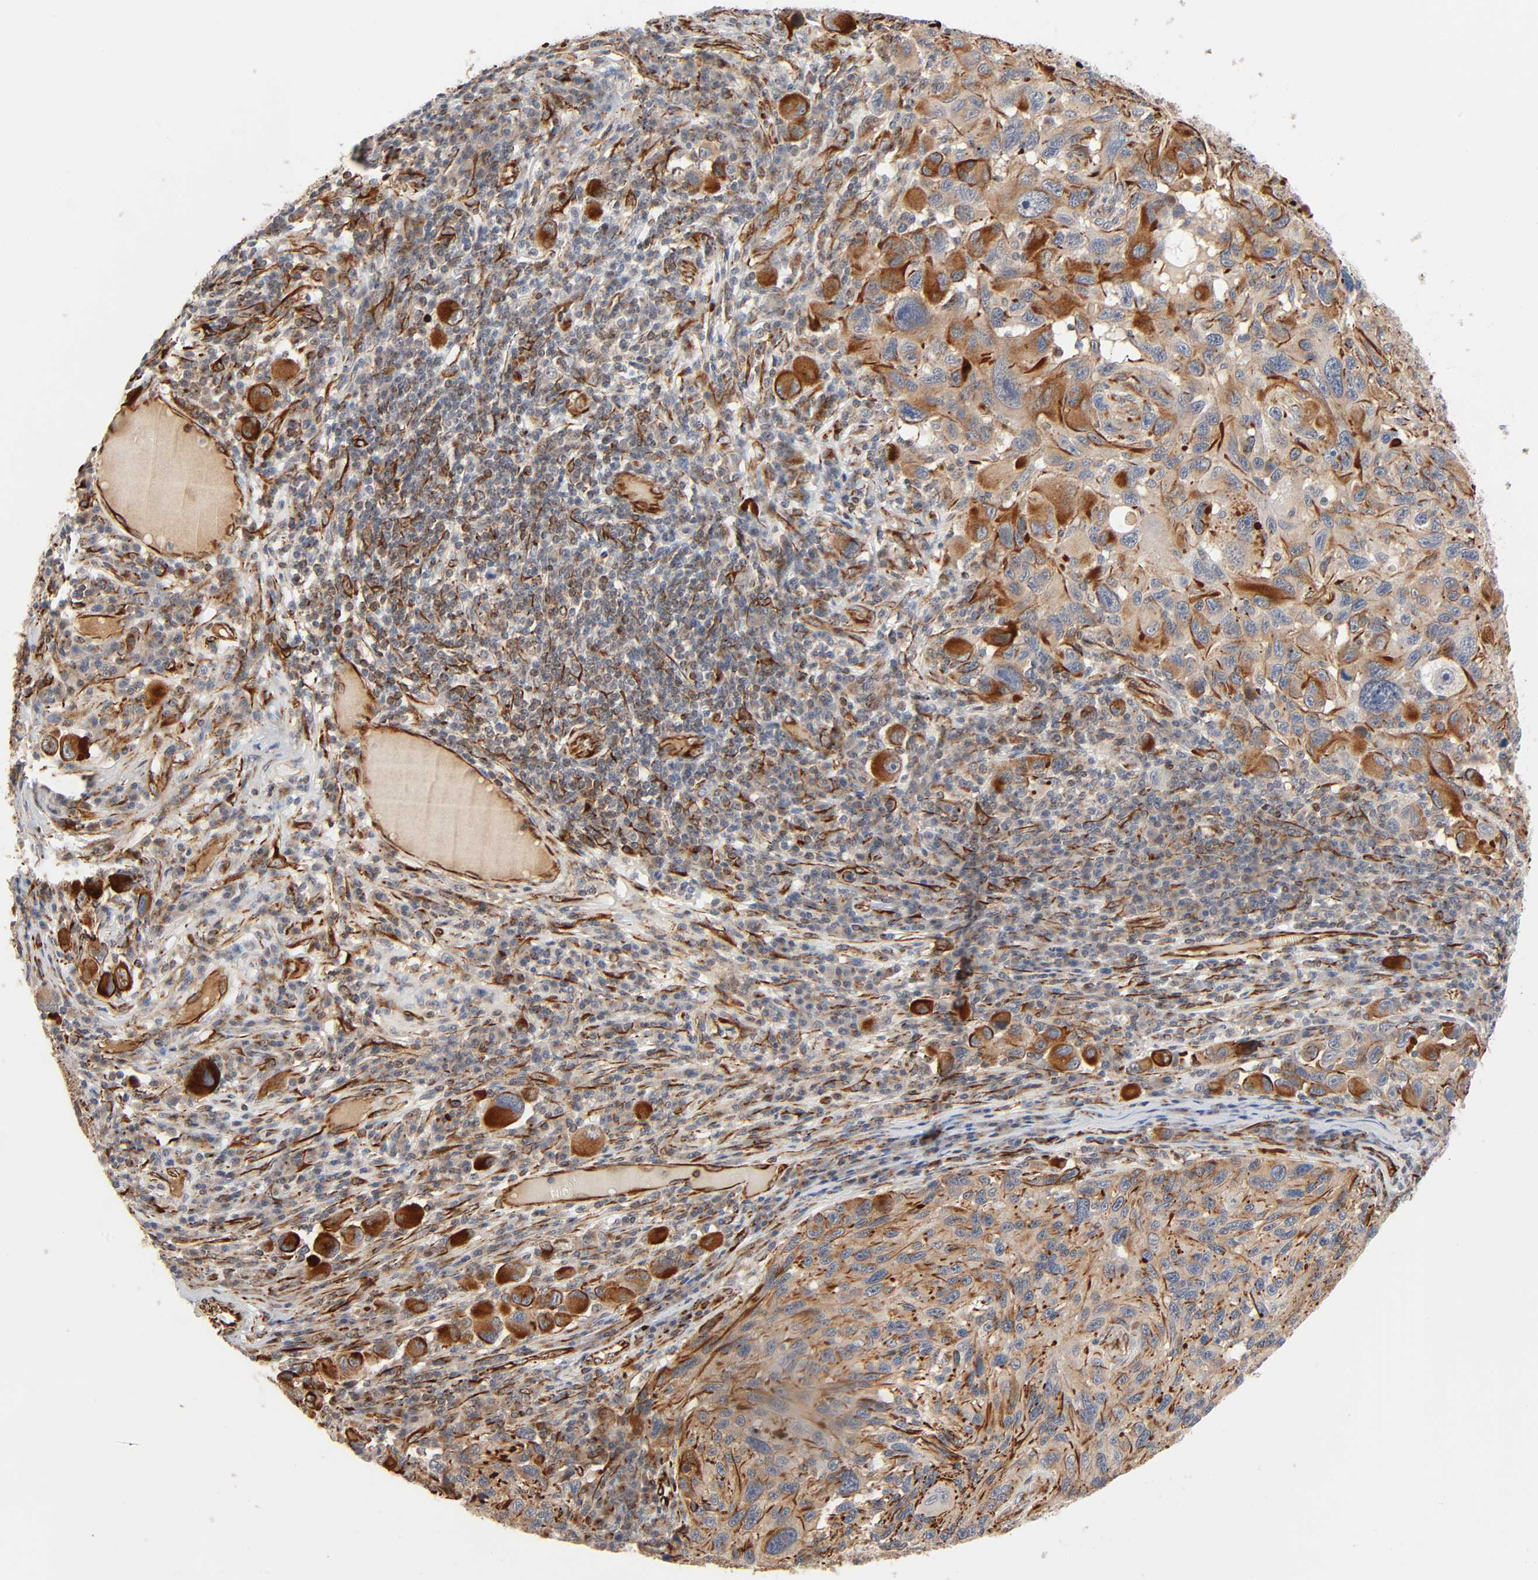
{"staining": {"intensity": "moderate", "quantity": ">75%", "location": "cytoplasmic/membranous"}, "tissue": "melanoma", "cell_type": "Tumor cells", "image_type": "cancer", "snomed": [{"axis": "morphology", "description": "Malignant melanoma, NOS"}, {"axis": "topography", "description": "Skin"}], "caption": "Immunohistochemical staining of human melanoma exhibits medium levels of moderate cytoplasmic/membranous expression in about >75% of tumor cells. The staining was performed using DAB to visualize the protein expression in brown, while the nuclei were stained in blue with hematoxylin (Magnification: 20x).", "gene": "REEP6", "patient": {"sex": "male", "age": 53}}